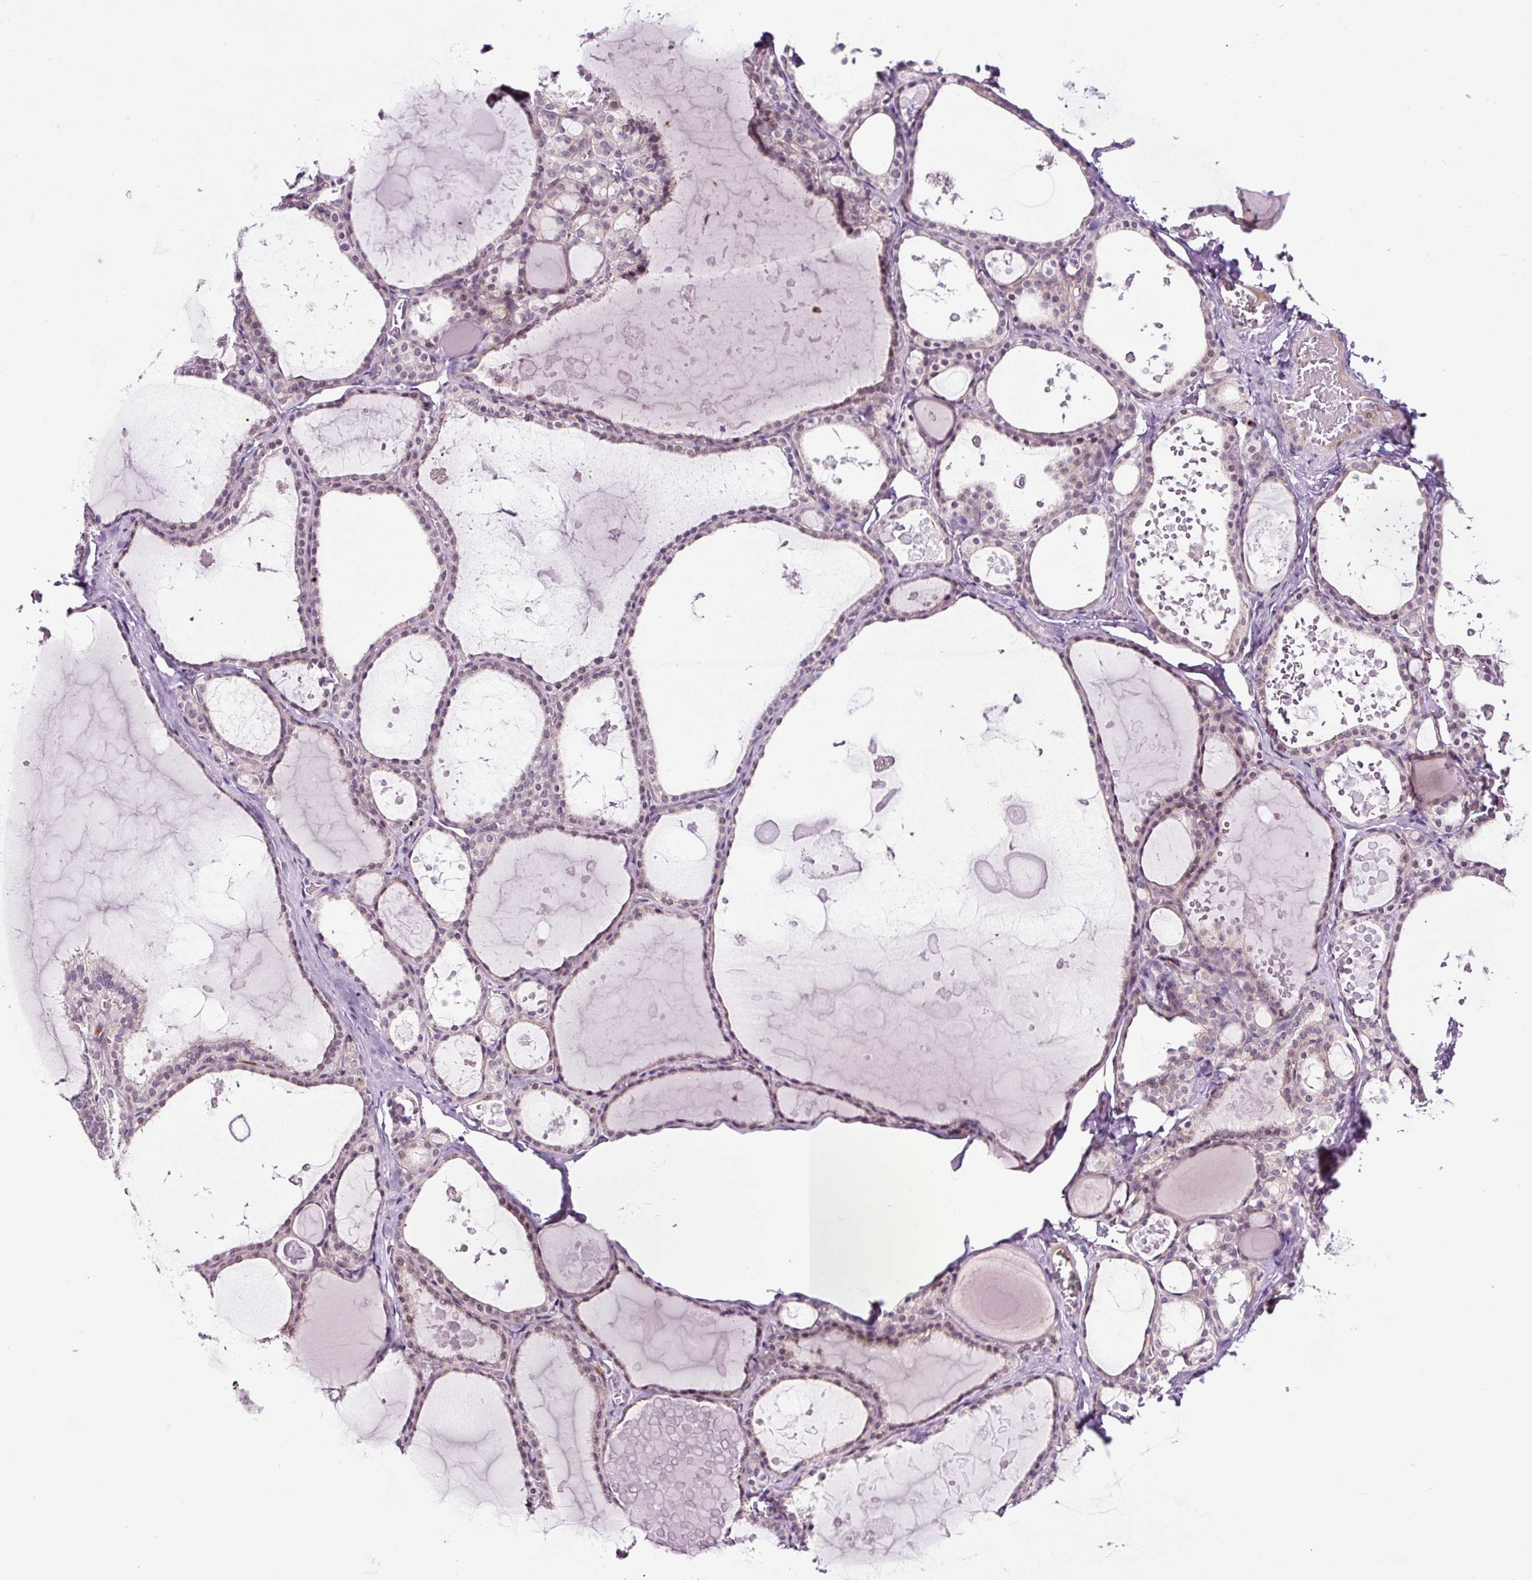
{"staining": {"intensity": "weak", "quantity": "<25%", "location": "cytoplasmic/membranous,nuclear"}, "tissue": "thyroid gland", "cell_type": "Glandular cells", "image_type": "normal", "snomed": [{"axis": "morphology", "description": "Normal tissue, NOS"}, {"axis": "topography", "description": "Thyroid gland"}], "caption": "Thyroid gland was stained to show a protein in brown. There is no significant positivity in glandular cells. (Stains: DAB (3,3'-diaminobenzidine) immunohistochemistry (IHC) with hematoxylin counter stain, Microscopy: brightfield microscopy at high magnification).", "gene": "NOM1", "patient": {"sex": "male", "age": 56}}